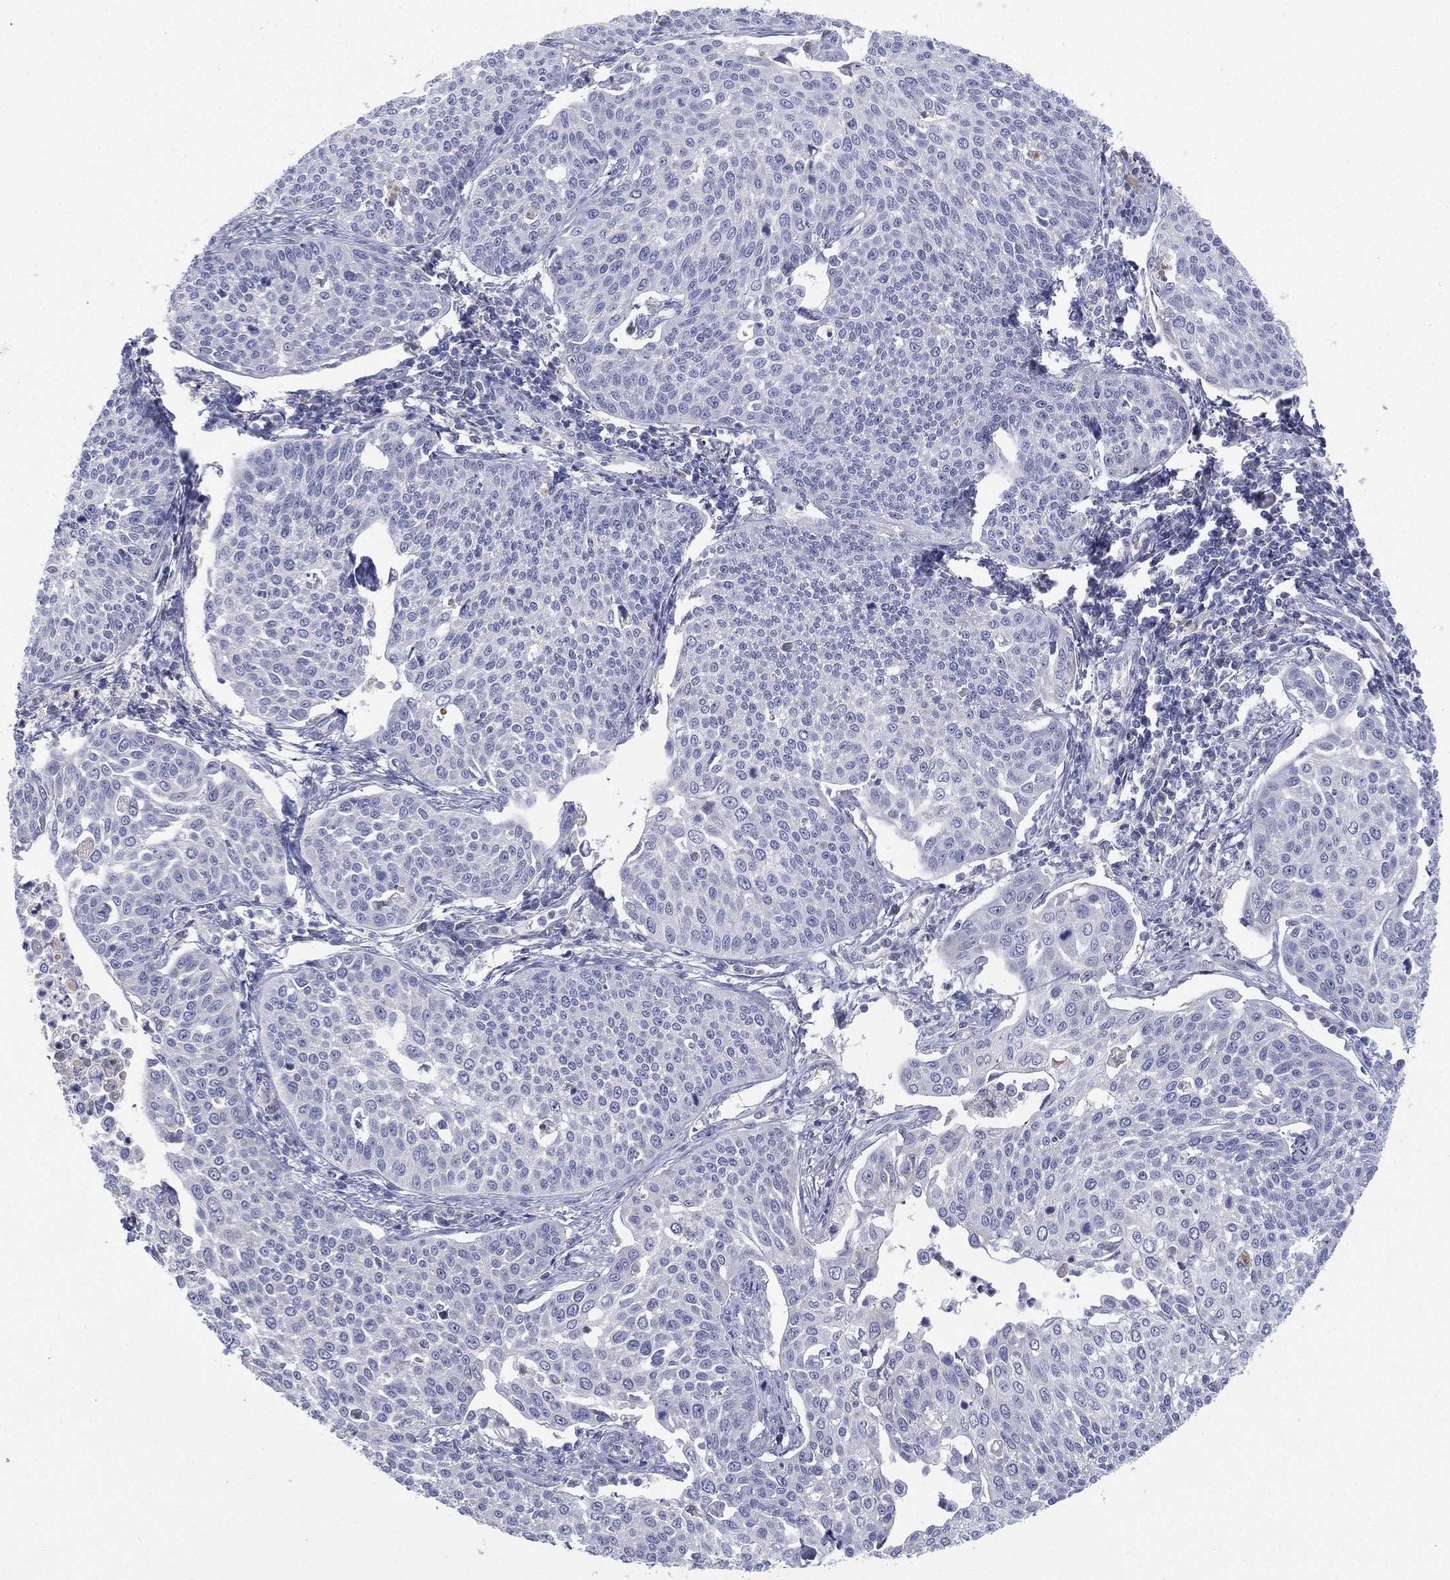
{"staining": {"intensity": "negative", "quantity": "none", "location": "none"}, "tissue": "cervical cancer", "cell_type": "Tumor cells", "image_type": "cancer", "snomed": [{"axis": "morphology", "description": "Squamous cell carcinoma, NOS"}, {"axis": "topography", "description": "Cervix"}], "caption": "Immunohistochemistry (IHC) histopathology image of neoplastic tissue: human cervical cancer (squamous cell carcinoma) stained with DAB (3,3'-diaminobenzidine) exhibits no significant protein staining in tumor cells.", "gene": "CYP2D6", "patient": {"sex": "female", "age": 34}}